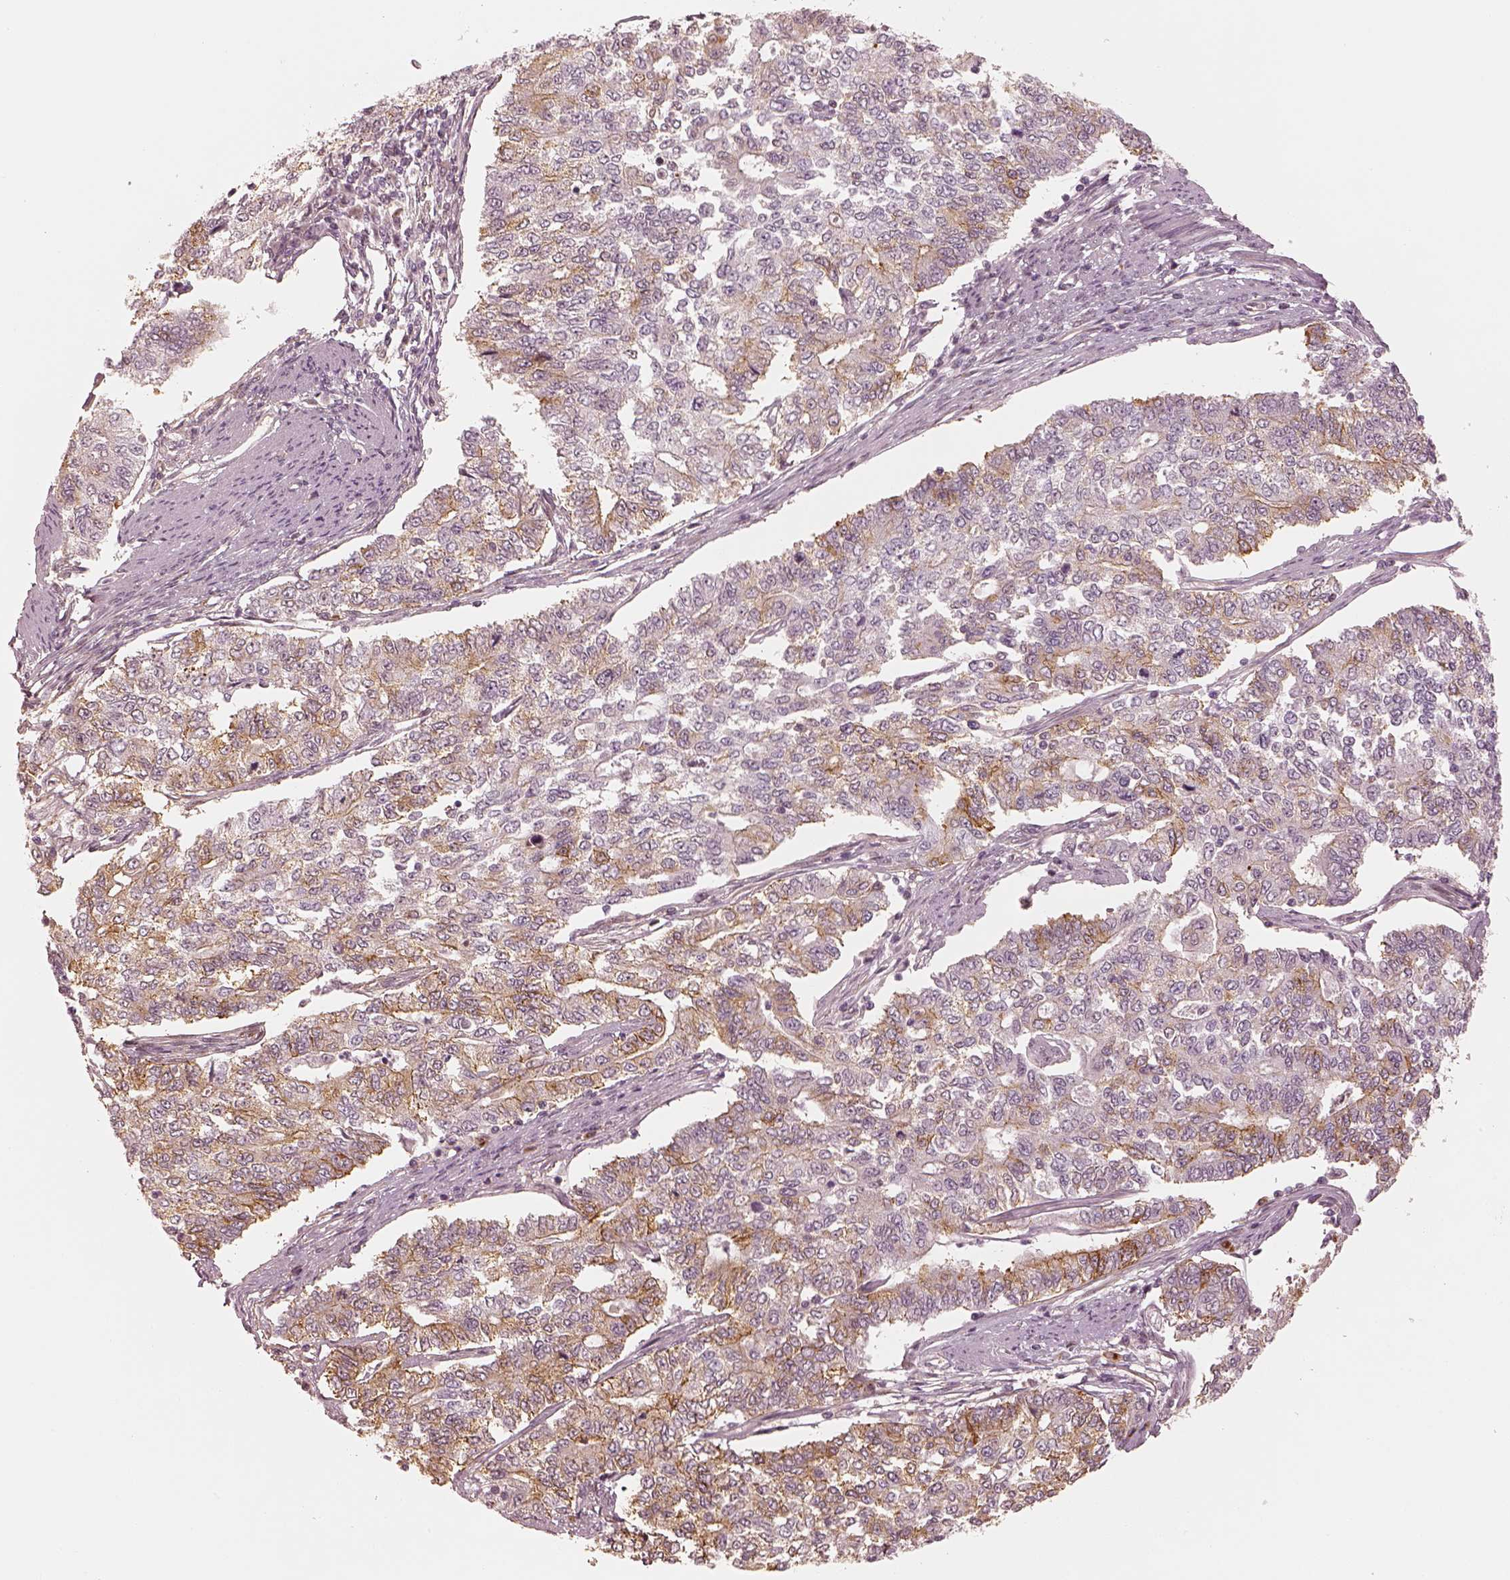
{"staining": {"intensity": "moderate", "quantity": "<25%", "location": "cytoplasmic/membranous"}, "tissue": "endometrial cancer", "cell_type": "Tumor cells", "image_type": "cancer", "snomed": [{"axis": "morphology", "description": "Adenocarcinoma, NOS"}, {"axis": "topography", "description": "Uterus"}], "caption": "Immunohistochemical staining of endometrial cancer (adenocarcinoma) exhibits low levels of moderate cytoplasmic/membranous protein staining in about <25% of tumor cells. (Stains: DAB in brown, nuclei in blue, Microscopy: brightfield microscopy at high magnification).", "gene": "GORASP2", "patient": {"sex": "female", "age": 59}}